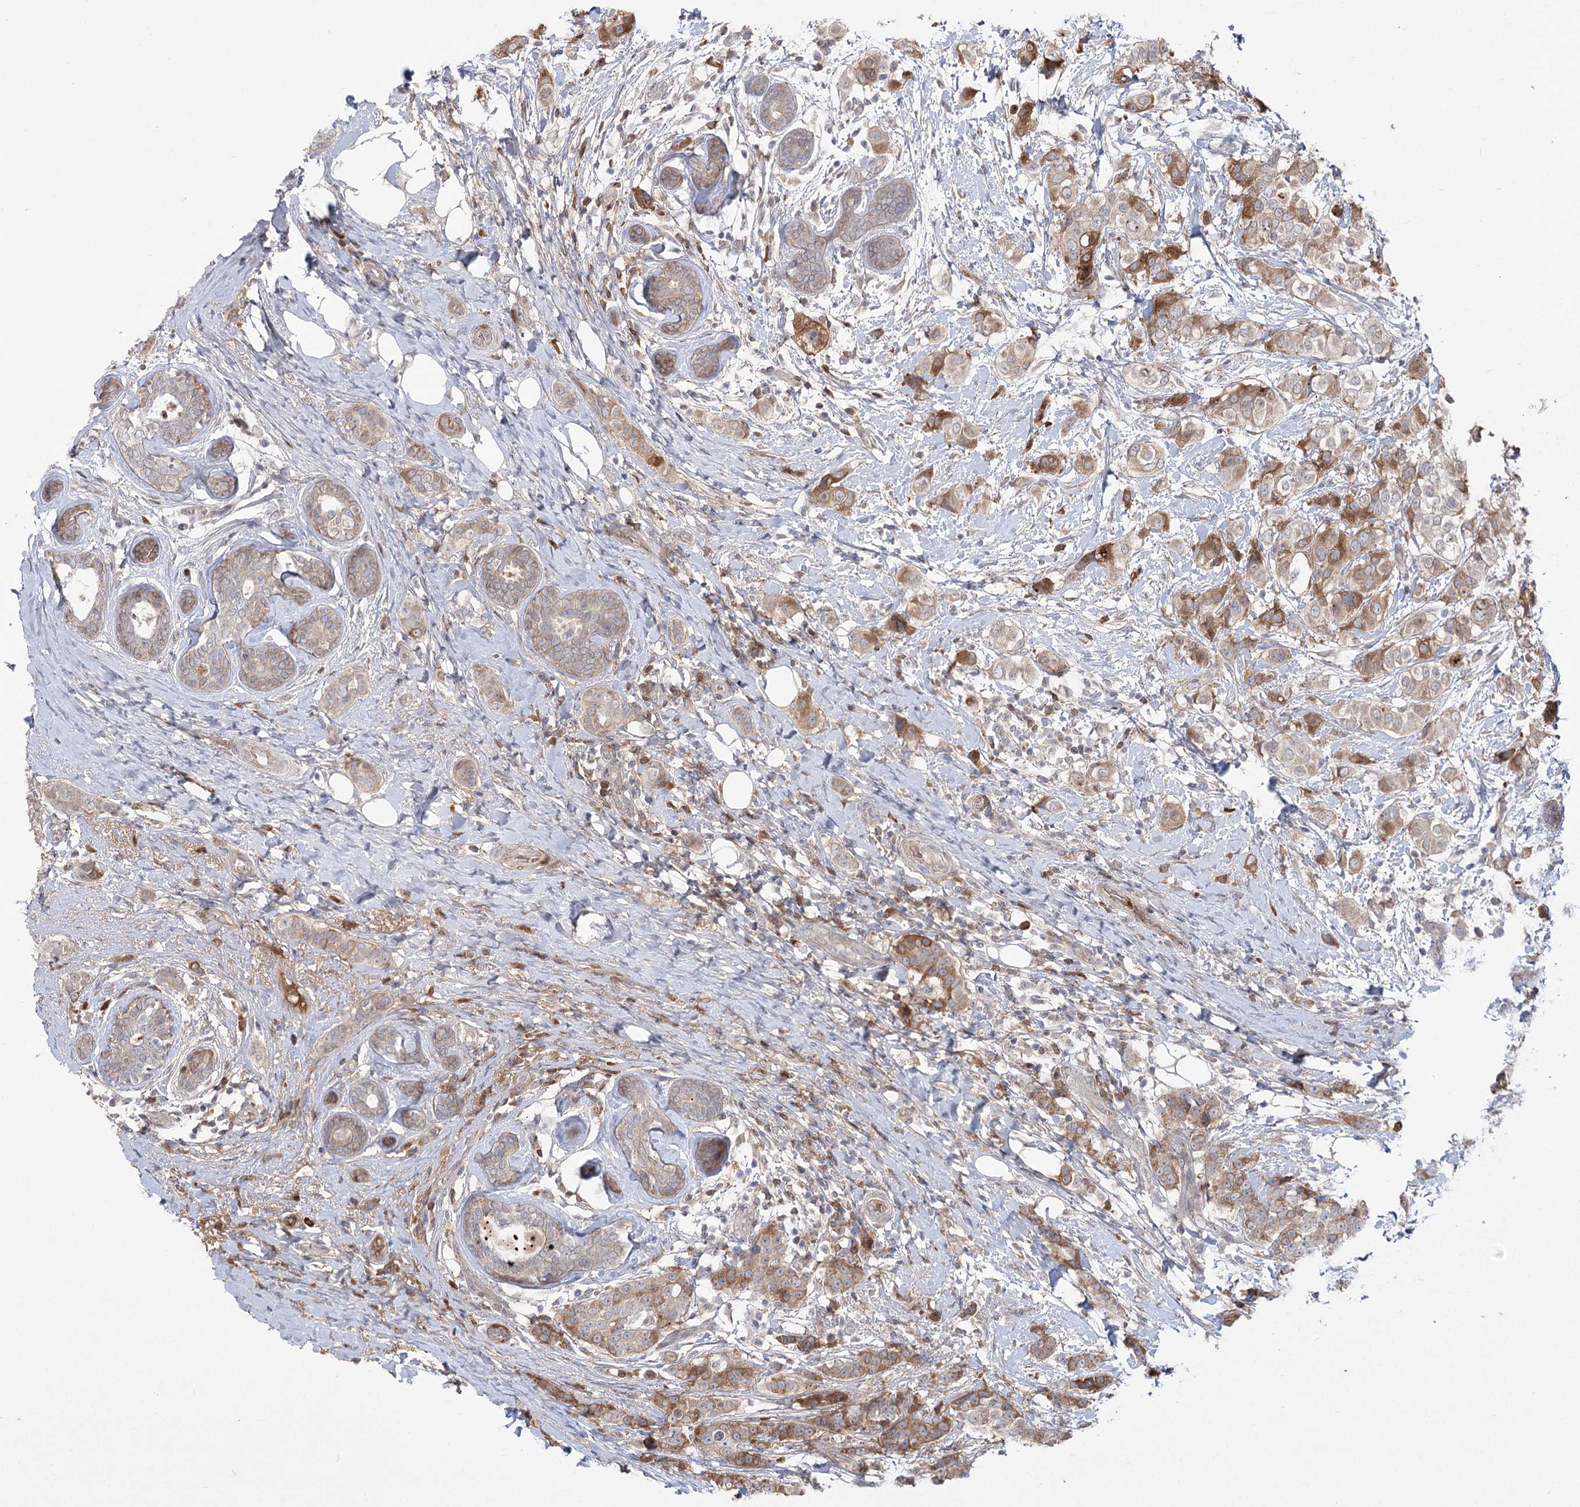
{"staining": {"intensity": "moderate", "quantity": "<25%", "location": "cytoplasmic/membranous"}, "tissue": "breast cancer", "cell_type": "Tumor cells", "image_type": "cancer", "snomed": [{"axis": "morphology", "description": "Lobular carcinoma"}, {"axis": "topography", "description": "Breast"}], "caption": "Moderate cytoplasmic/membranous staining is seen in approximately <25% of tumor cells in breast cancer.", "gene": "PLEKHA5", "patient": {"sex": "female", "age": 51}}